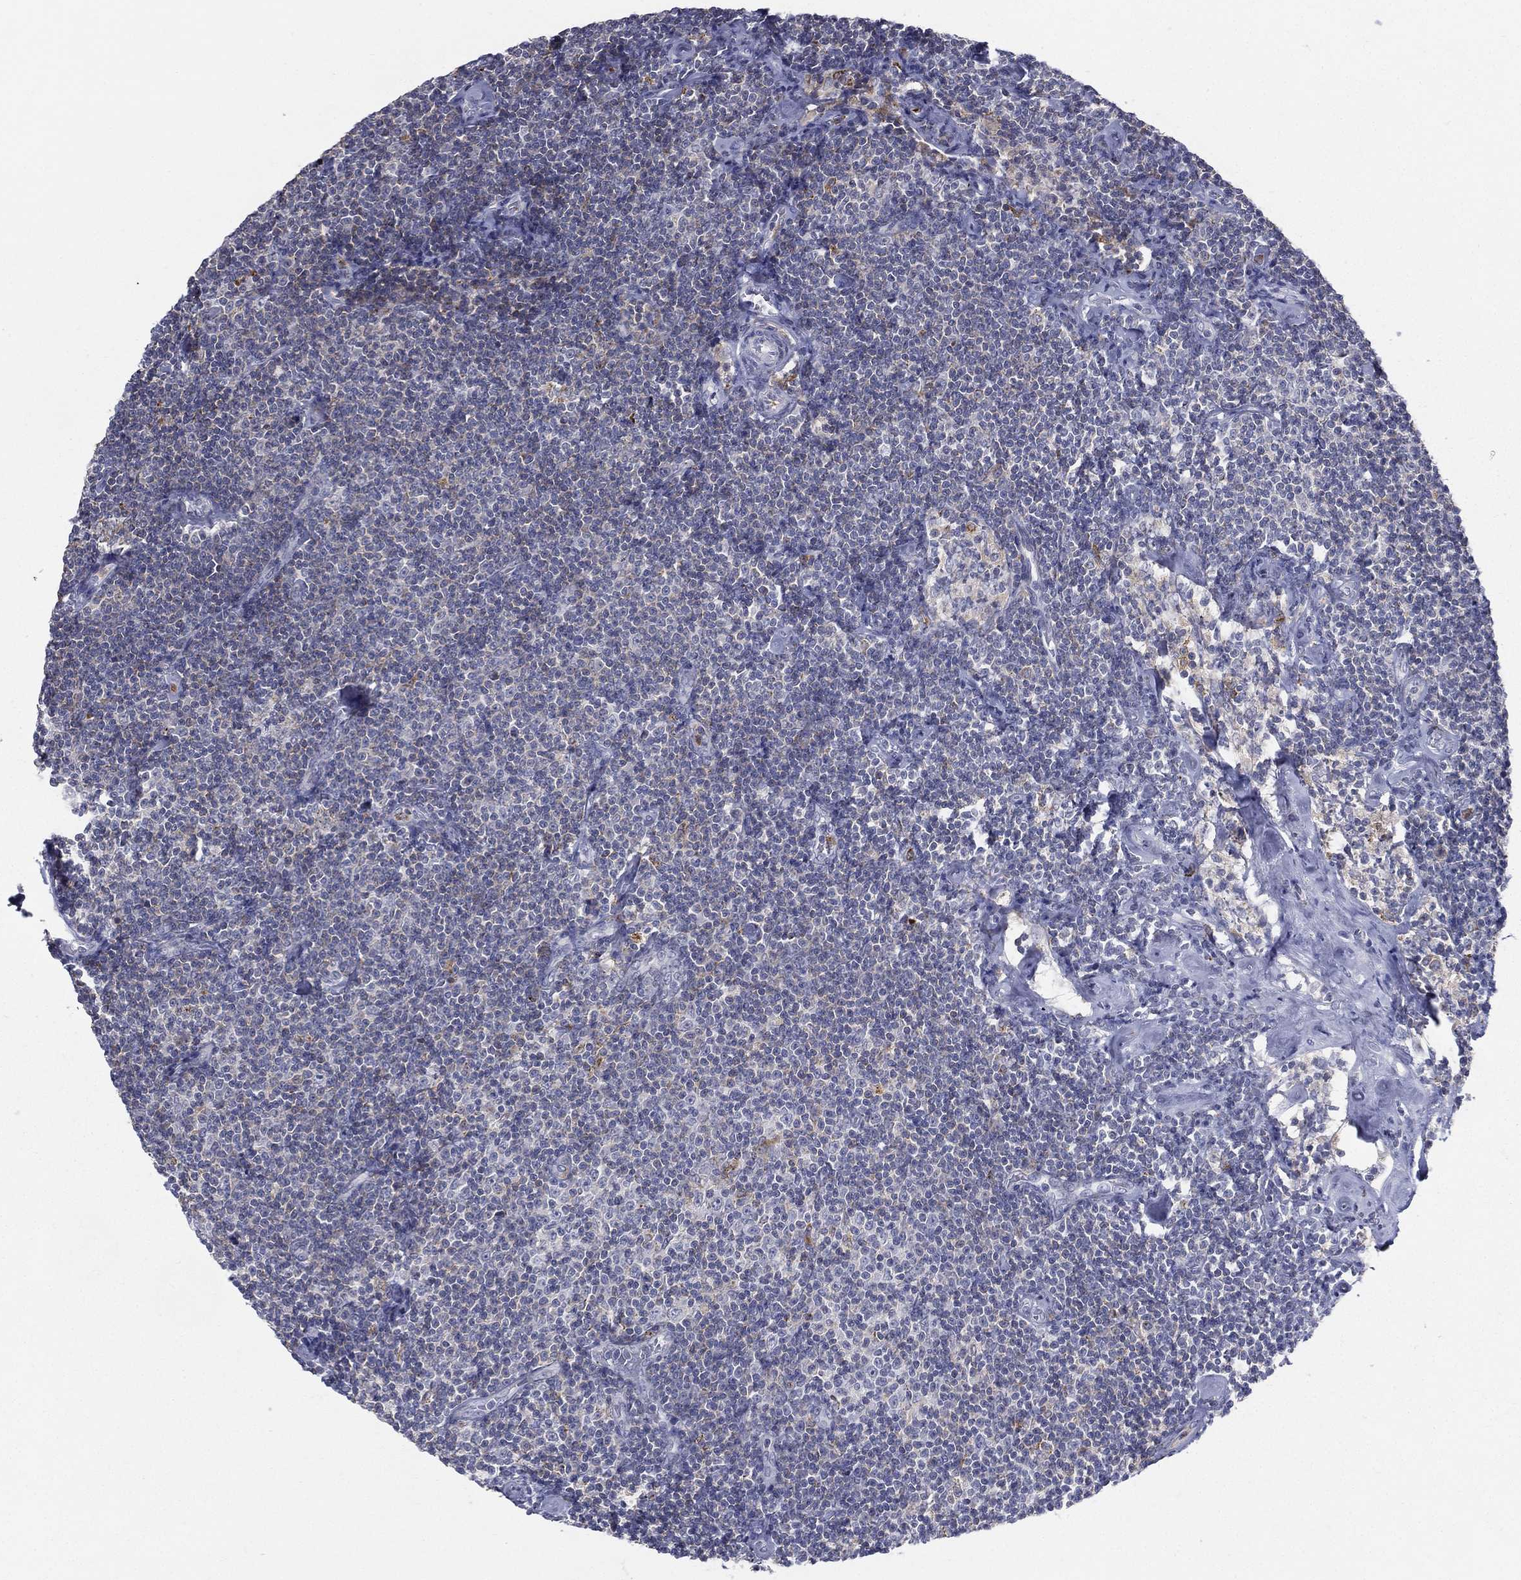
{"staining": {"intensity": "moderate", "quantity": "<25%", "location": "cytoplasmic/membranous"}, "tissue": "lymphoma", "cell_type": "Tumor cells", "image_type": "cancer", "snomed": [{"axis": "morphology", "description": "Malignant lymphoma, non-Hodgkin's type, Low grade"}, {"axis": "topography", "description": "Lymph node"}], "caption": "A histopathology image of human low-grade malignant lymphoma, non-Hodgkin's type stained for a protein exhibits moderate cytoplasmic/membranous brown staining in tumor cells. (brown staining indicates protein expression, while blue staining denotes nuclei).", "gene": "EVI2B", "patient": {"sex": "male", "age": 81}}